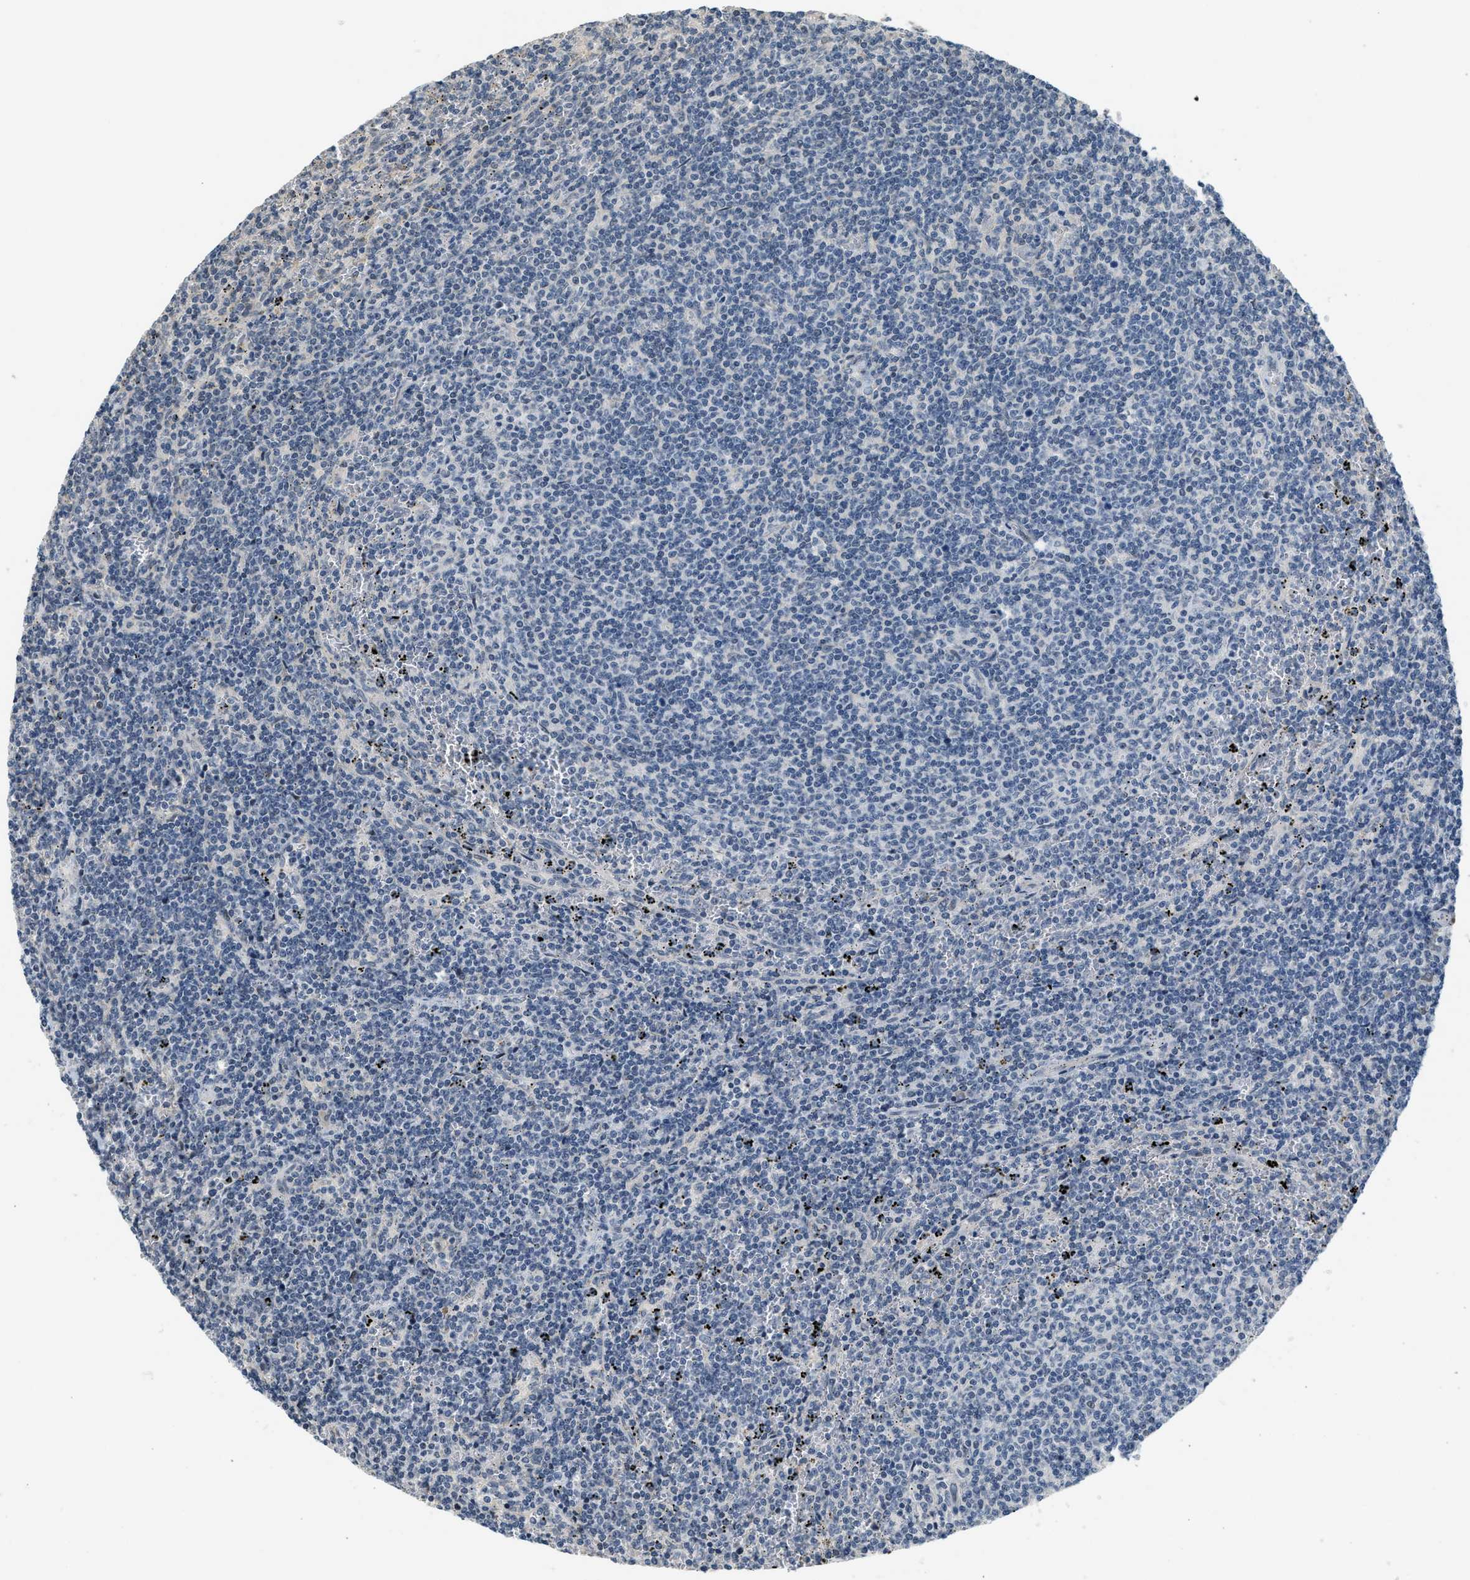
{"staining": {"intensity": "negative", "quantity": "none", "location": "none"}, "tissue": "lymphoma", "cell_type": "Tumor cells", "image_type": "cancer", "snomed": [{"axis": "morphology", "description": "Hodgkin's disease, NOS"}, {"axis": "topography", "description": "Lymph node"}], "caption": "IHC image of lymphoma stained for a protein (brown), which reveals no staining in tumor cells.", "gene": "TMEM154", "patient": {"sex": "male", "age": 46}}